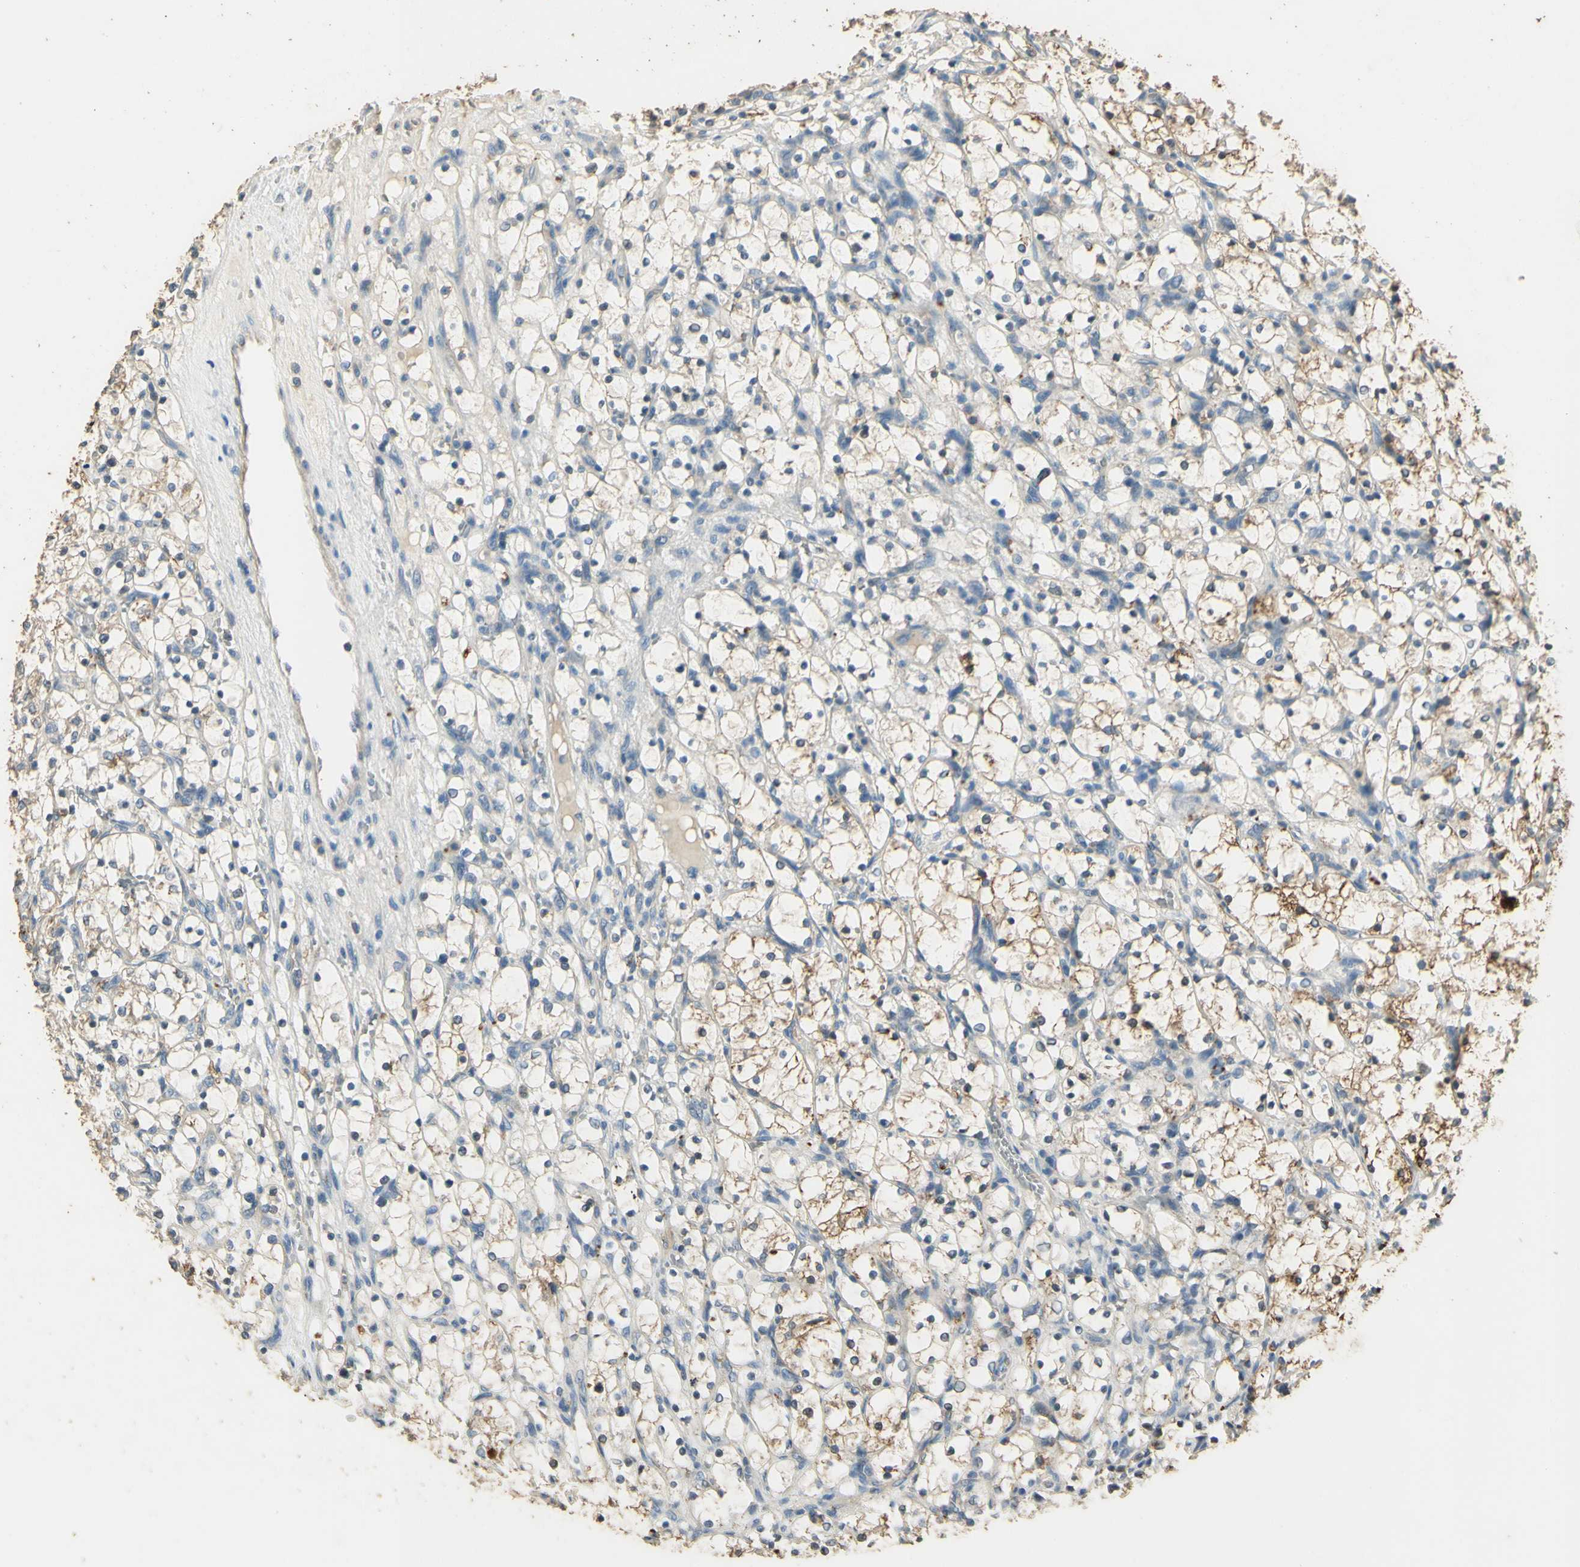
{"staining": {"intensity": "weak", "quantity": "<25%", "location": "cytoplasmic/membranous"}, "tissue": "renal cancer", "cell_type": "Tumor cells", "image_type": "cancer", "snomed": [{"axis": "morphology", "description": "Adenocarcinoma, NOS"}, {"axis": "topography", "description": "Kidney"}], "caption": "Protein analysis of renal cancer shows no significant staining in tumor cells.", "gene": "ARHGEF17", "patient": {"sex": "female", "age": 69}}